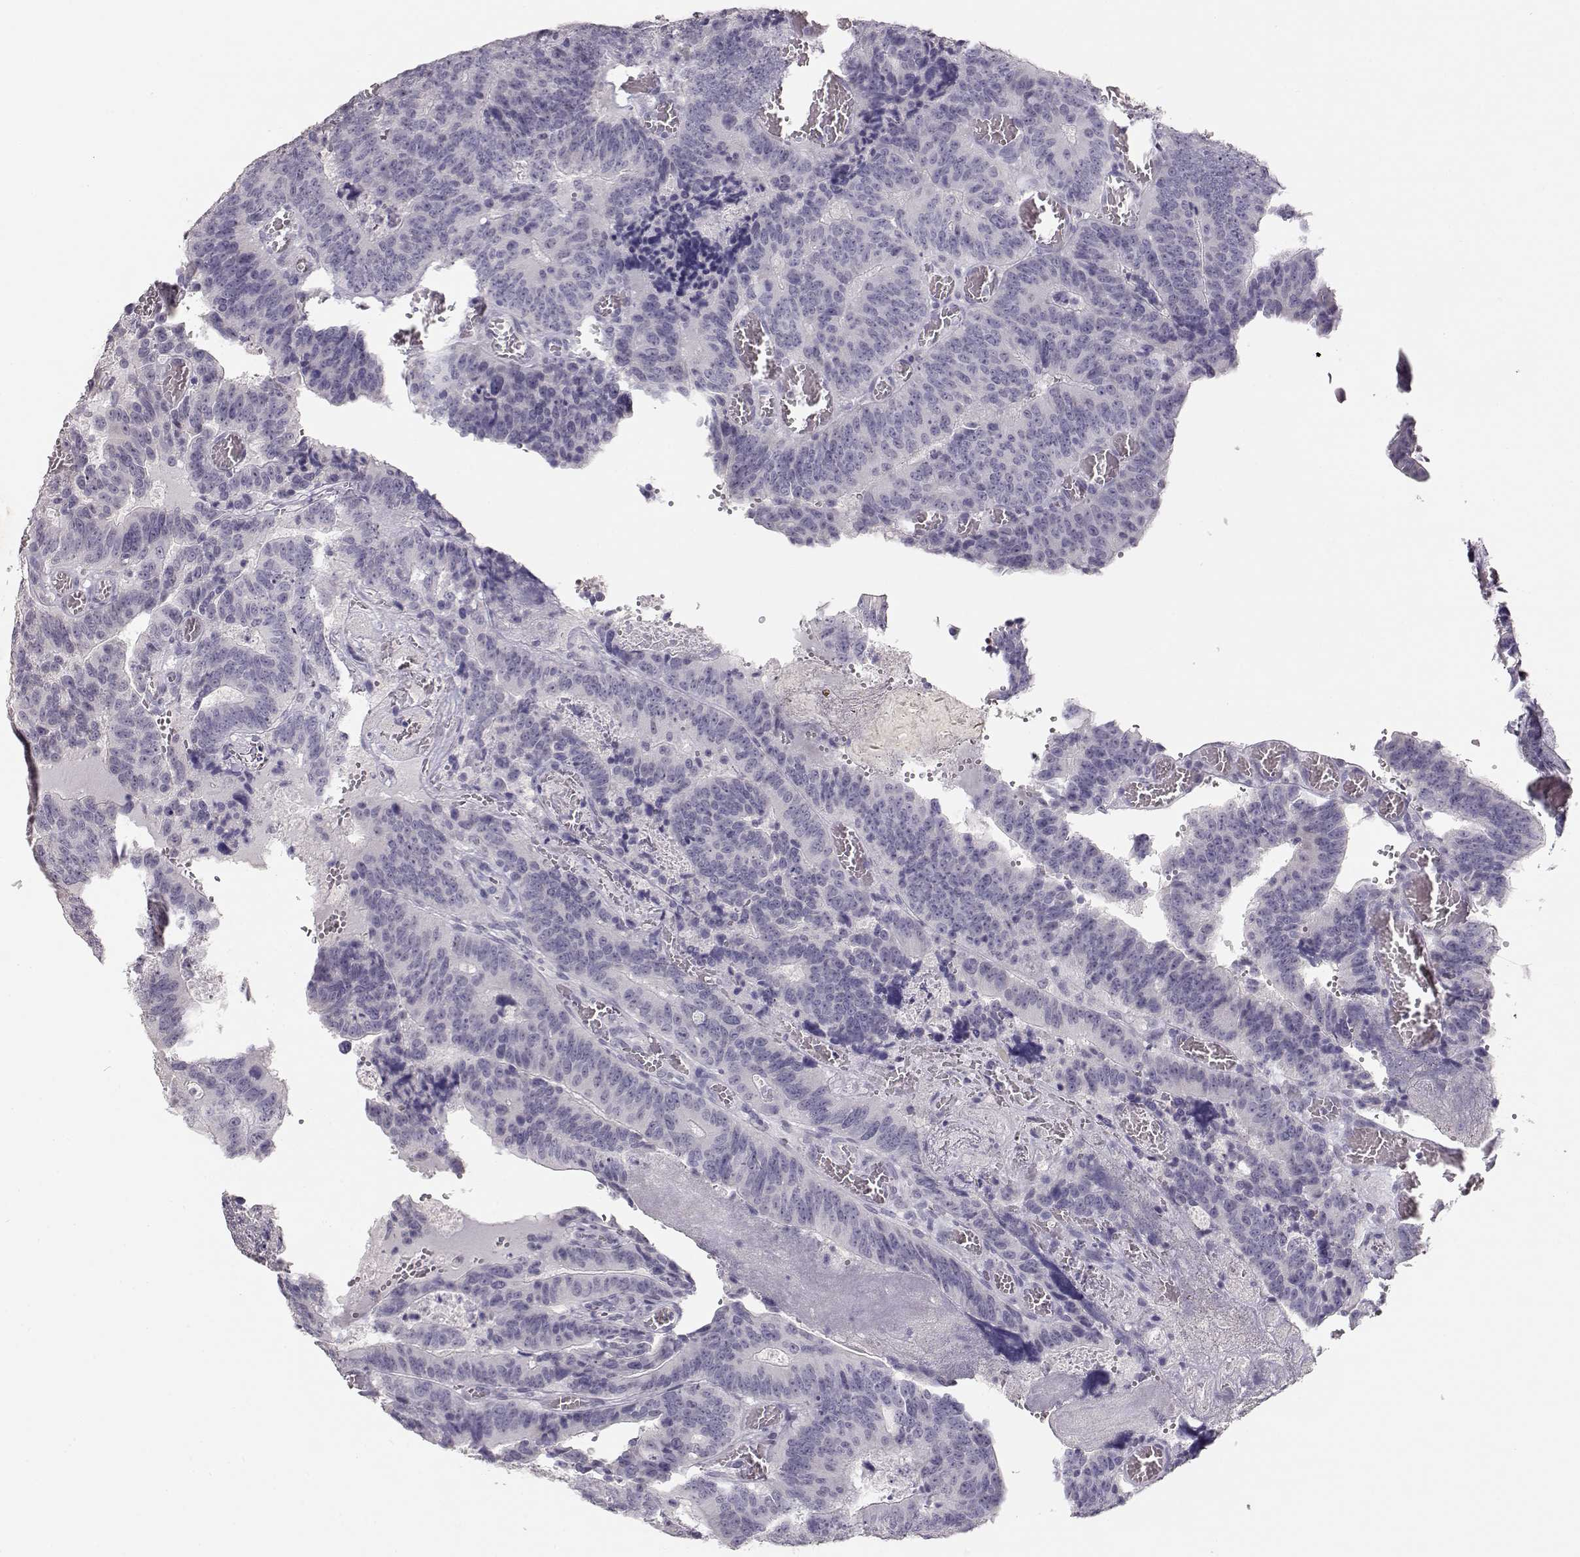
{"staining": {"intensity": "negative", "quantity": "none", "location": "none"}, "tissue": "colorectal cancer", "cell_type": "Tumor cells", "image_type": "cancer", "snomed": [{"axis": "morphology", "description": "Adenocarcinoma, NOS"}, {"axis": "topography", "description": "Colon"}], "caption": "Immunohistochemistry image of colorectal cancer stained for a protein (brown), which displays no expression in tumor cells.", "gene": "TKTL1", "patient": {"sex": "female", "age": 82}}